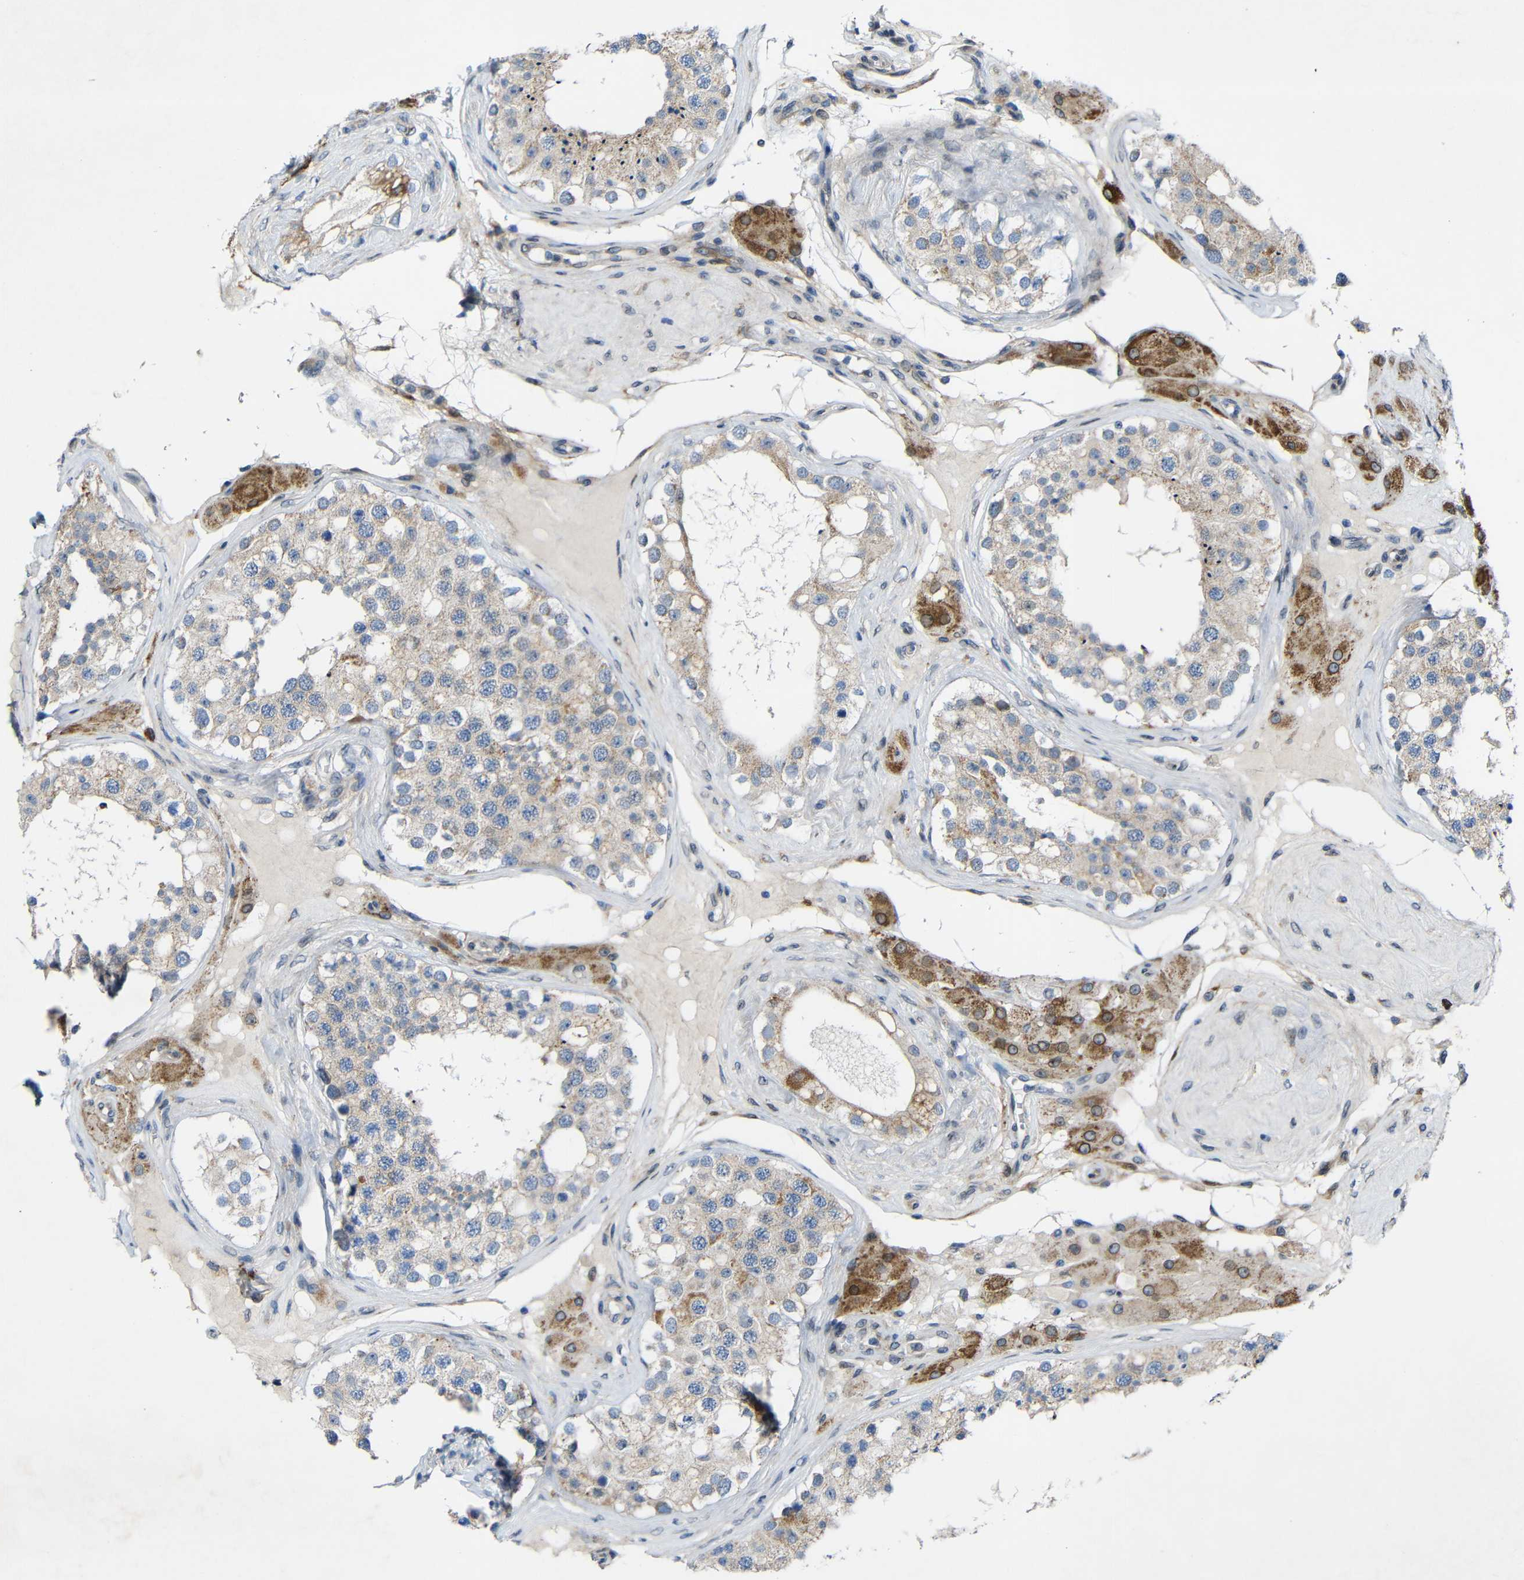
{"staining": {"intensity": "weak", "quantity": ">75%", "location": "cytoplasmic/membranous"}, "tissue": "testis", "cell_type": "Cells in seminiferous ducts", "image_type": "normal", "snomed": [{"axis": "morphology", "description": "Normal tissue, NOS"}, {"axis": "topography", "description": "Testis"}], "caption": "Protein analysis of normal testis shows weak cytoplasmic/membranous positivity in about >75% of cells in seminiferous ducts. (brown staining indicates protein expression, while blue staining denotes nuclei).", "gene": "TMEM25", "patient": {"sex": "male", "age": 68}}